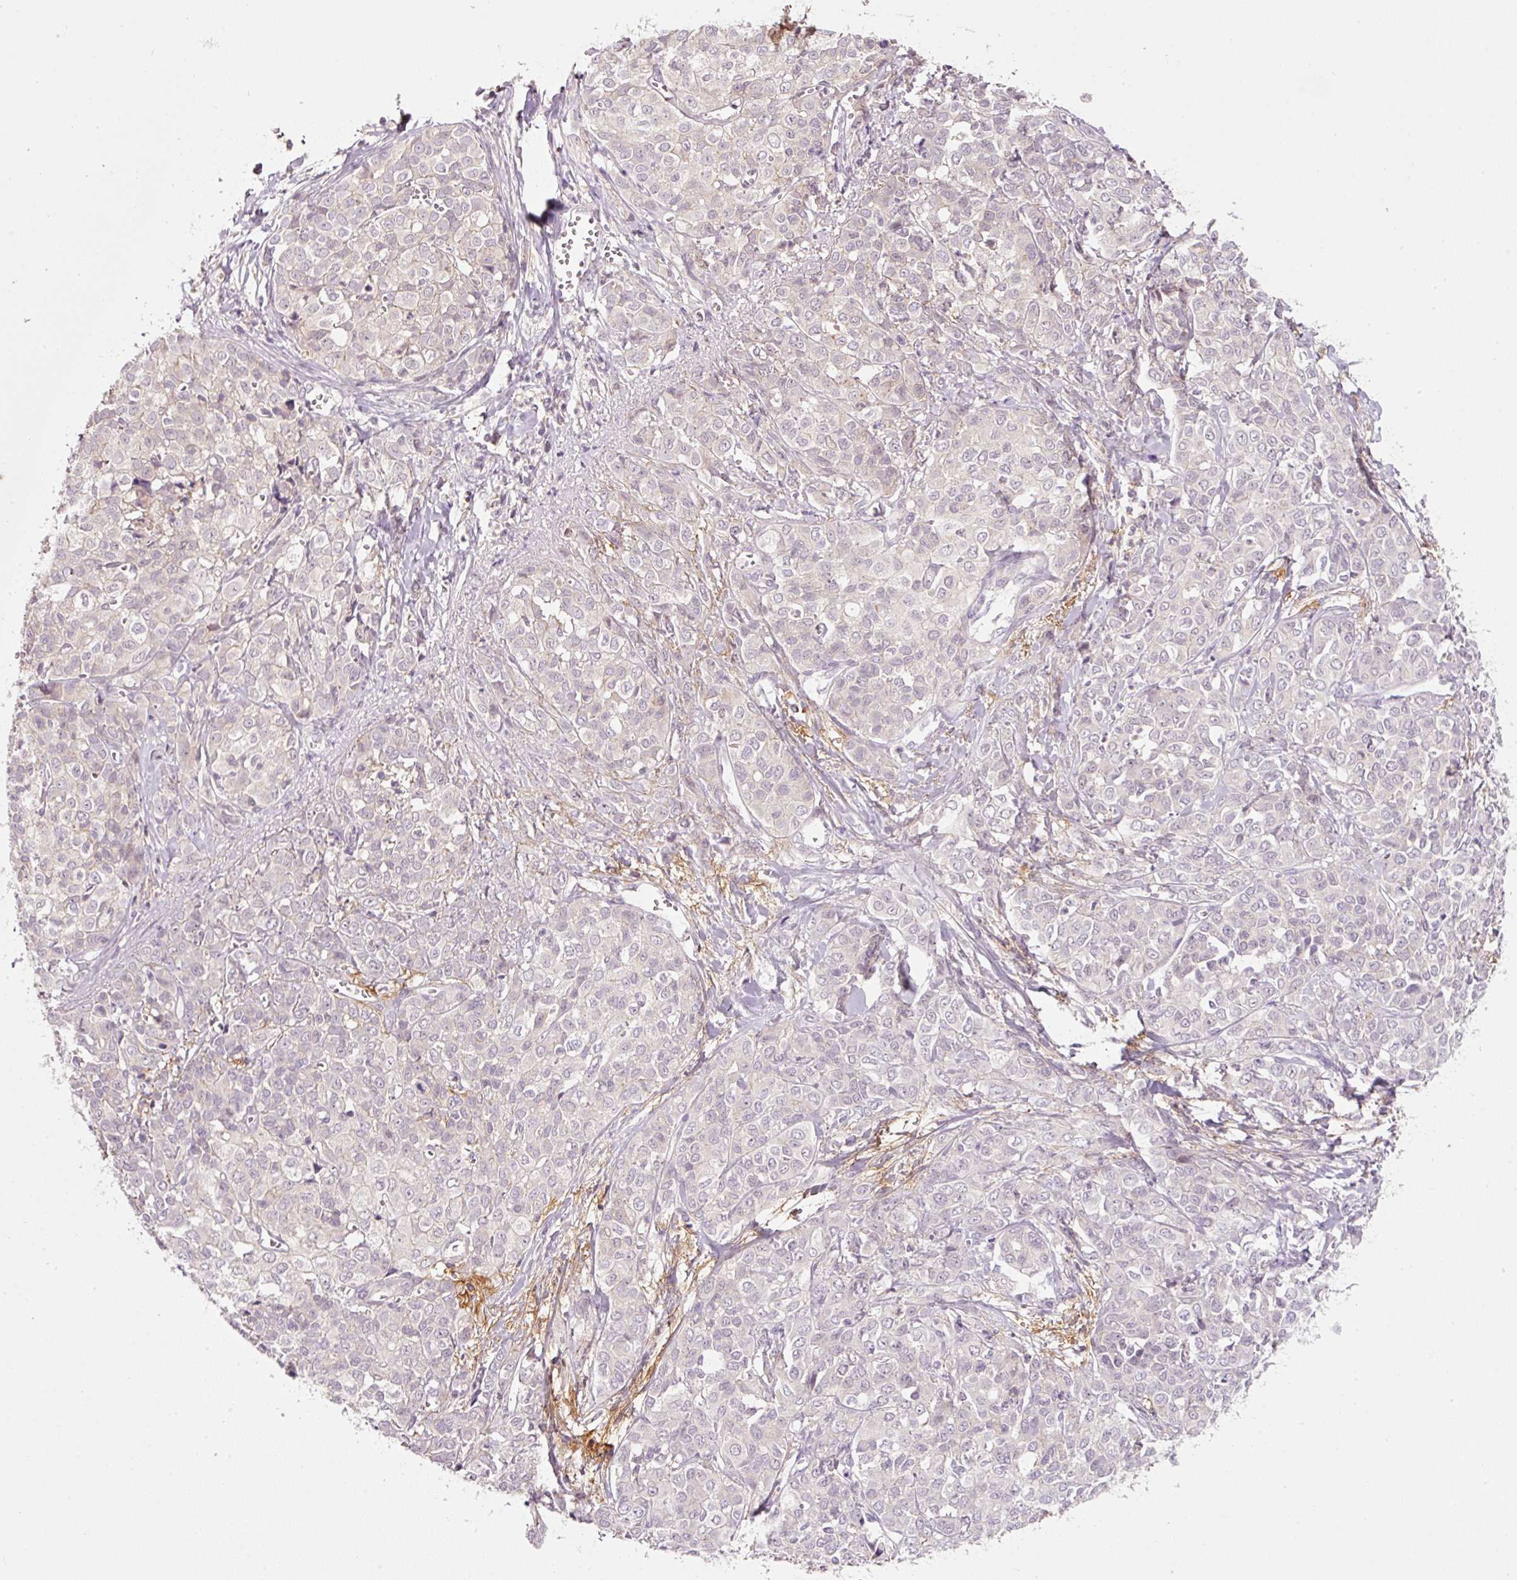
{"staining": {"intensity": "negative", "quantity": "none", "location": "none"}, "tissue": "liver cancer", "cell_type": "Tumor cells", "image_type": "cancer", "snomed": [{"axis": "morphology", "description": "Cholangiocarcinoma"}, {"axis": "topography", "description": "Liver"}], "caption": "Immunohistochemistry (IHC) of cholangiocarcinoma (liver) shows no positivity in tumor cells. (DAB (3,3'-diaminobenzidine) immunohistochemistry with hematoxylin counter stain).", "gene": "TIRAP", "patient": {"sex": "female", "age": 77}}